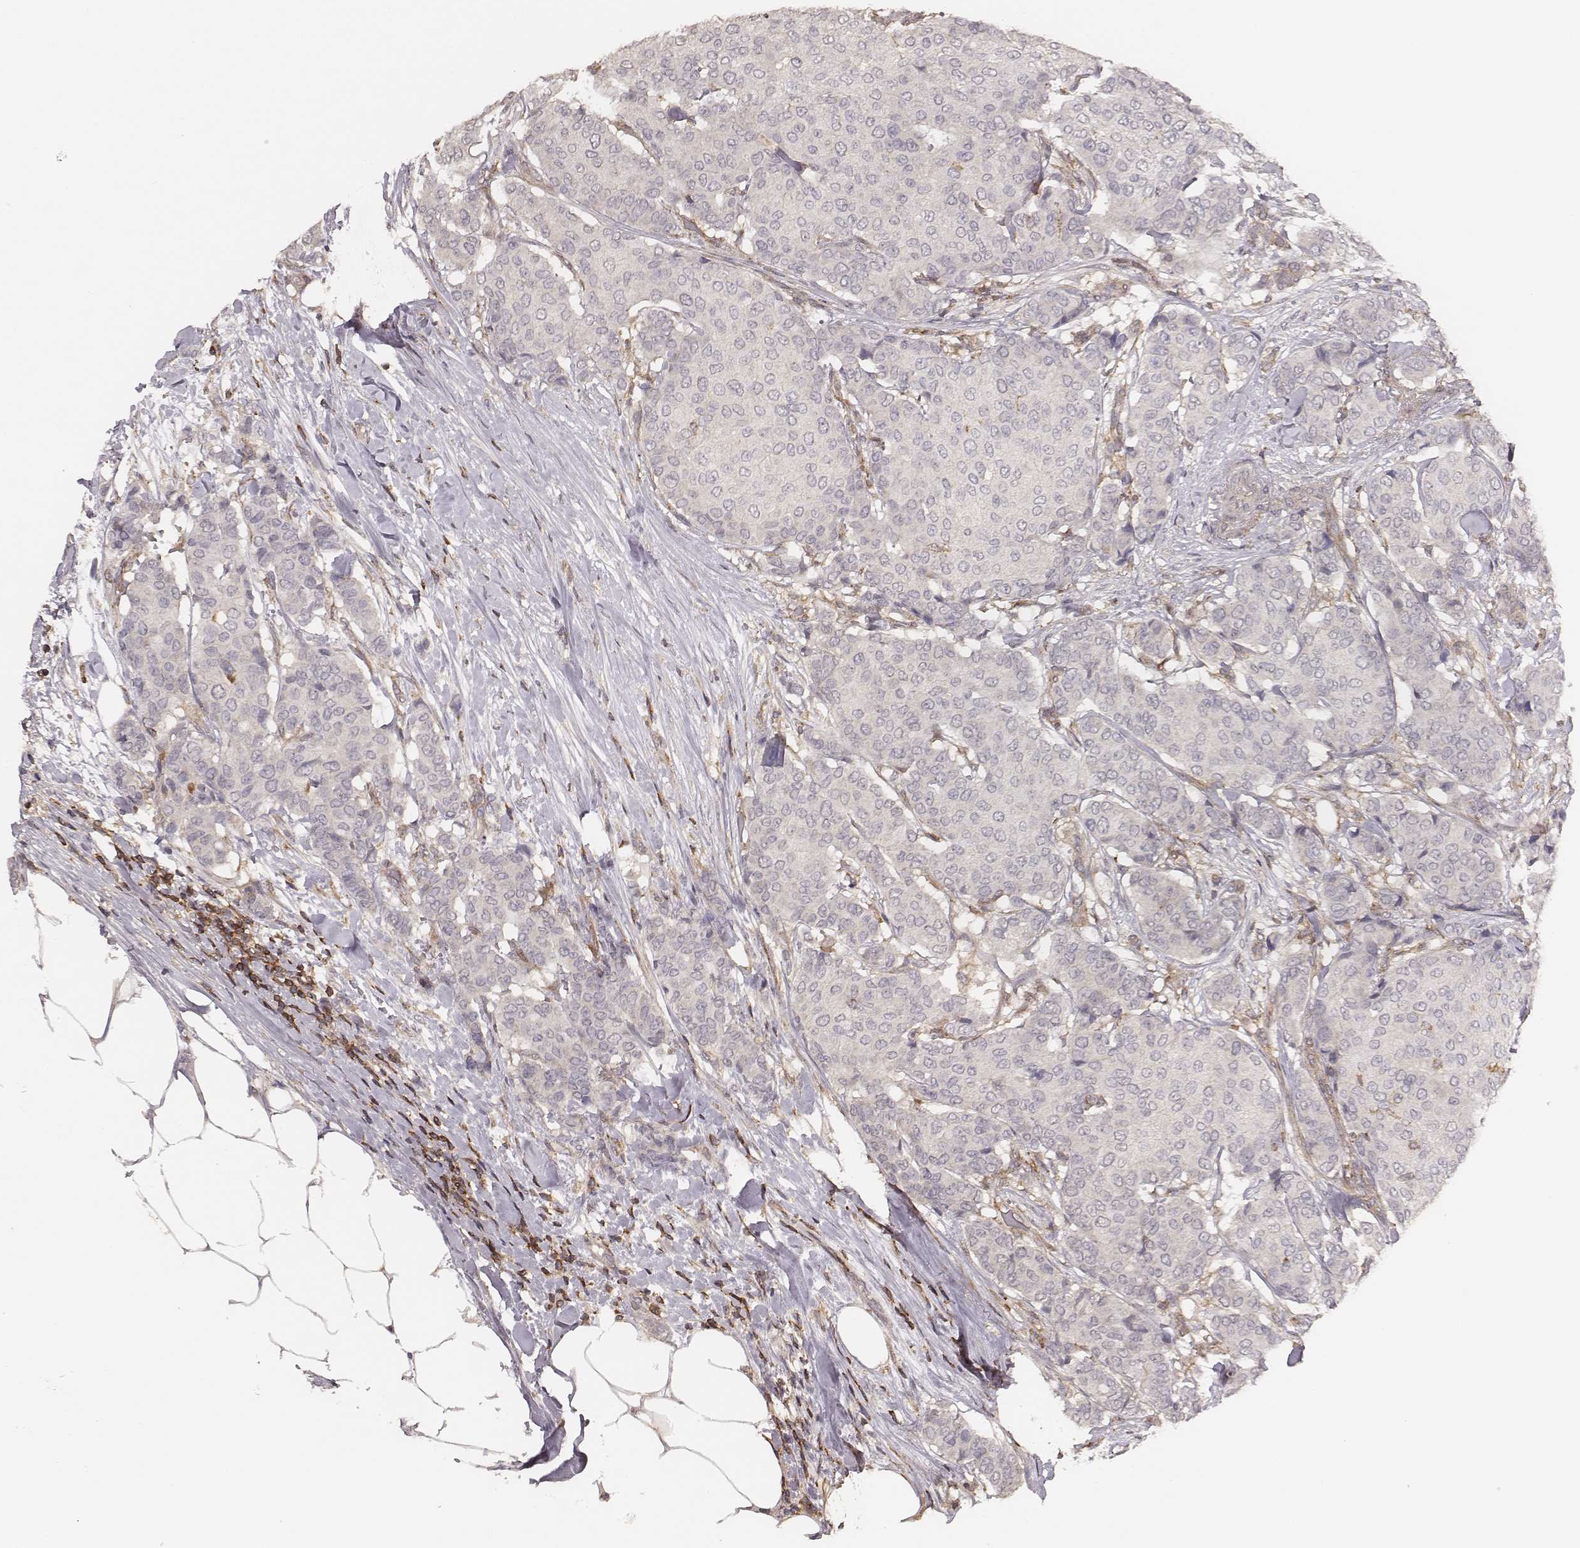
{"staining": {"intensity": "negative", "quantity": "none", "location": "none"}, "tissue": "breast cancer", "cell_type": "Tumor cells", "image_type": "cancer", "snomed": [{"axis": "morphology", "description": "Duct carcinoma"}, {"axis": "topography", "description": "Breast"}], "caption": "The histopathology image demonstrates no significant staining in tumor cells of breast cancer (infiltrating ductal carcinoma).", "gene": "PILRA", "patient": {"sex": "female", "age": 75}}